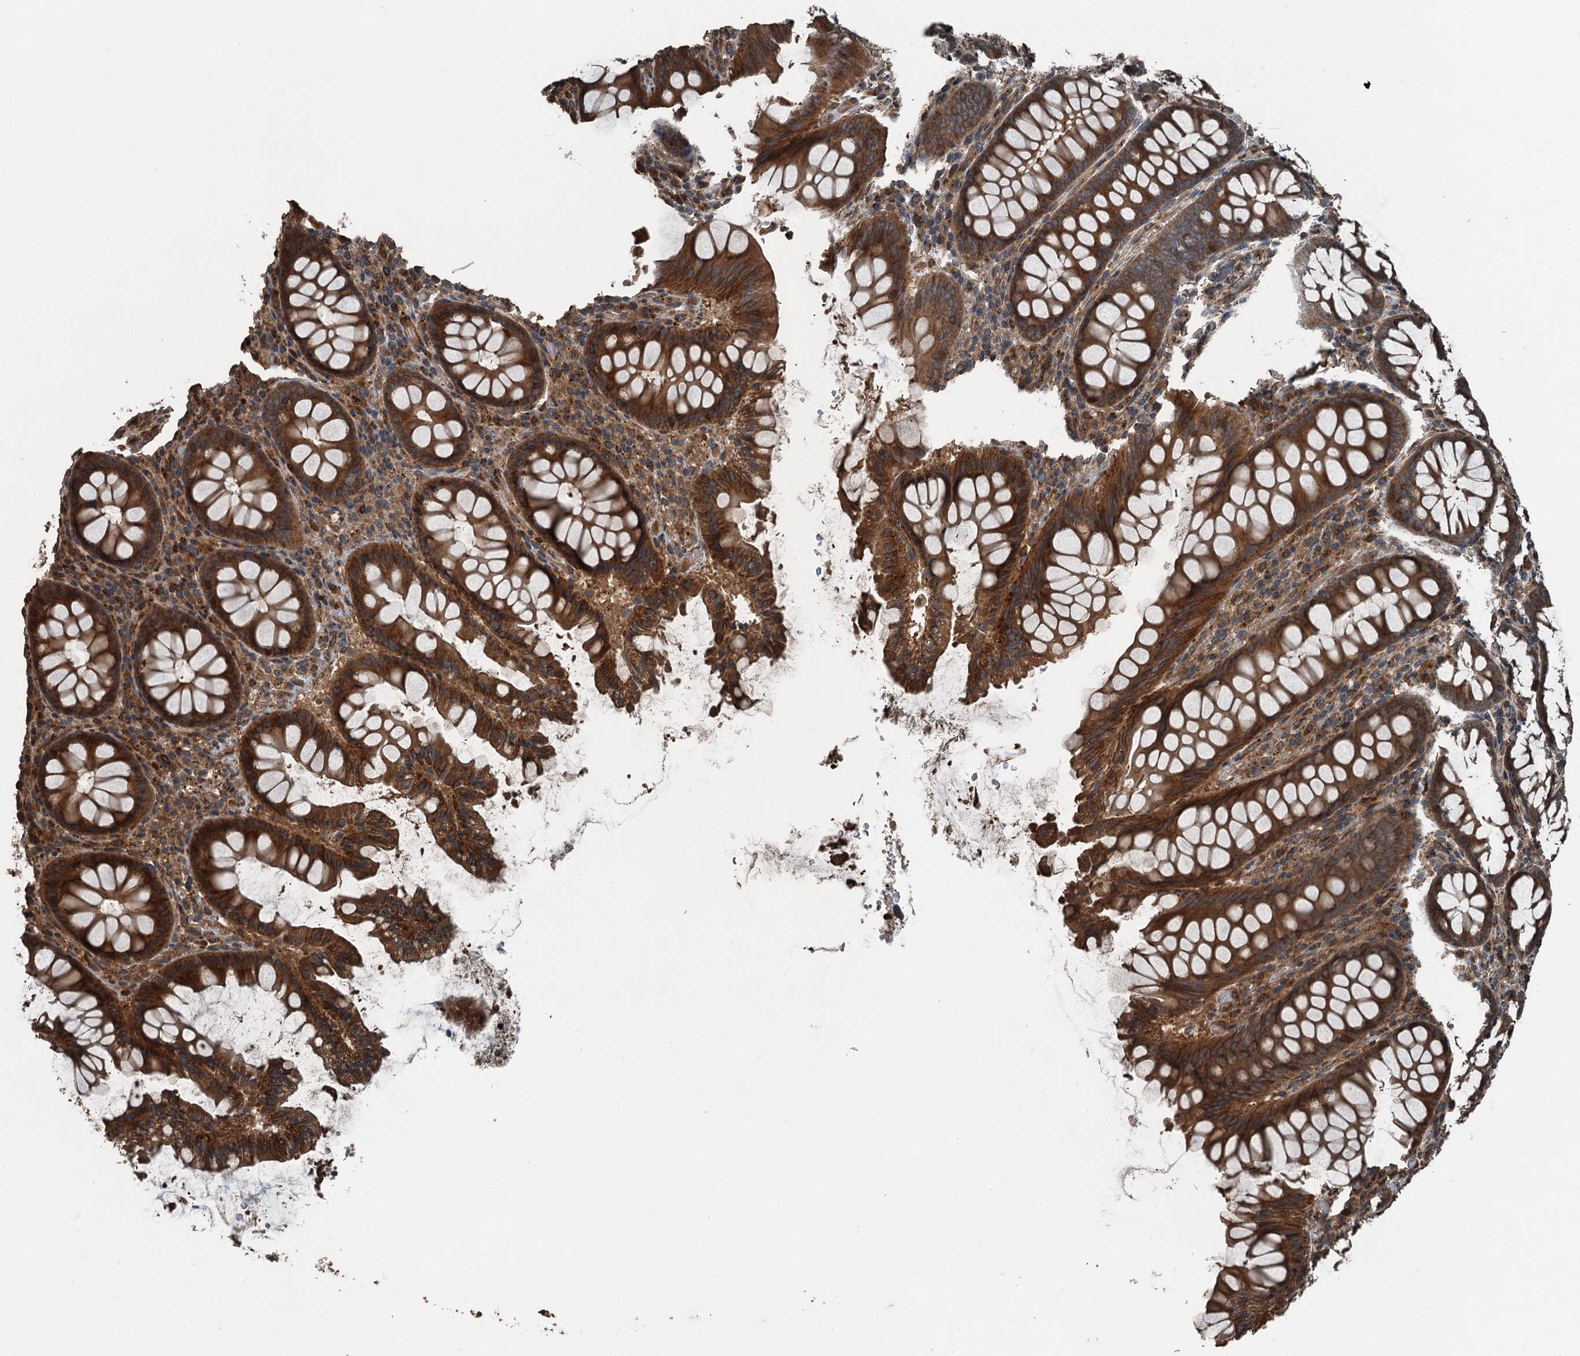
{"staining": {"intensity": "strong", "quantity": ">75%", "location": "cytoplasmic/membranous,nuclear"}, "tissue": "colon", "cell_type": "Endothelial cells", "image_type": "normal", "snomed": [{"axis": "morphology", "description": "Normal tissue, NOS"}, {"axis": "topography", "description": "Colon"}], "caption": "Human colon stained with a brown dye shows strong cytoplasmic/membranous,nuclear positive expression in approximately >75% of endothelial cells.", "gene": "TCTN1", "patient": {"sex": "female", "age": 79}}